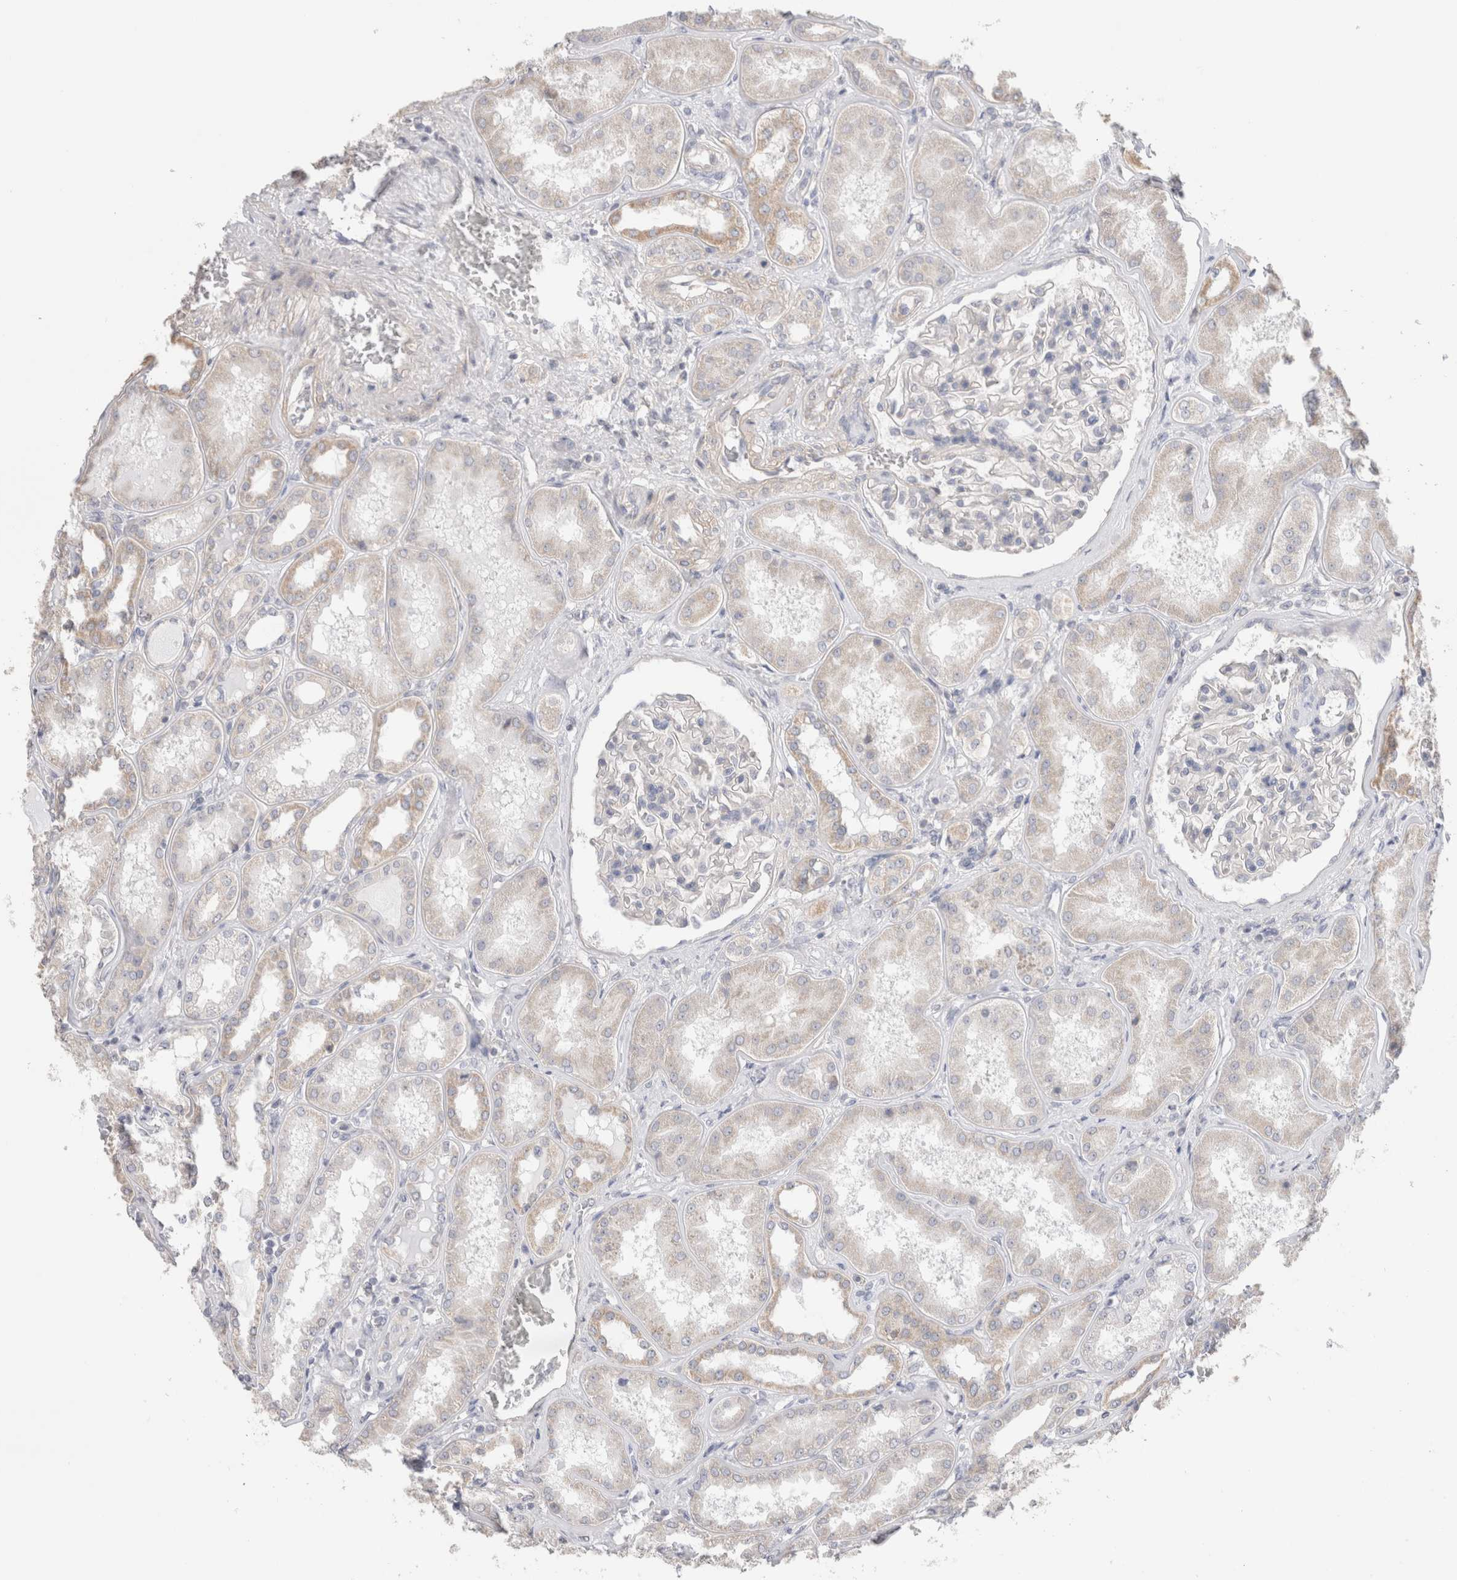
{"staining": {"intensity": "negative", "quantity": "none", "location": "none"}, "tissue": "kidney", "cell_type": "Cells in glomeruli", "image_type": "normal", "snomed": [{"axis": "morphology", "description": "Normal tissue, NOS"}, {"axis": "topography", "description": "Kidney"}], "caption": "Immunohistochemistry of normal human kidney demonstrates no positivity in cells in glomeruli.", "gene": "DMD", "patient": {"sex": "female", "age": 56}}